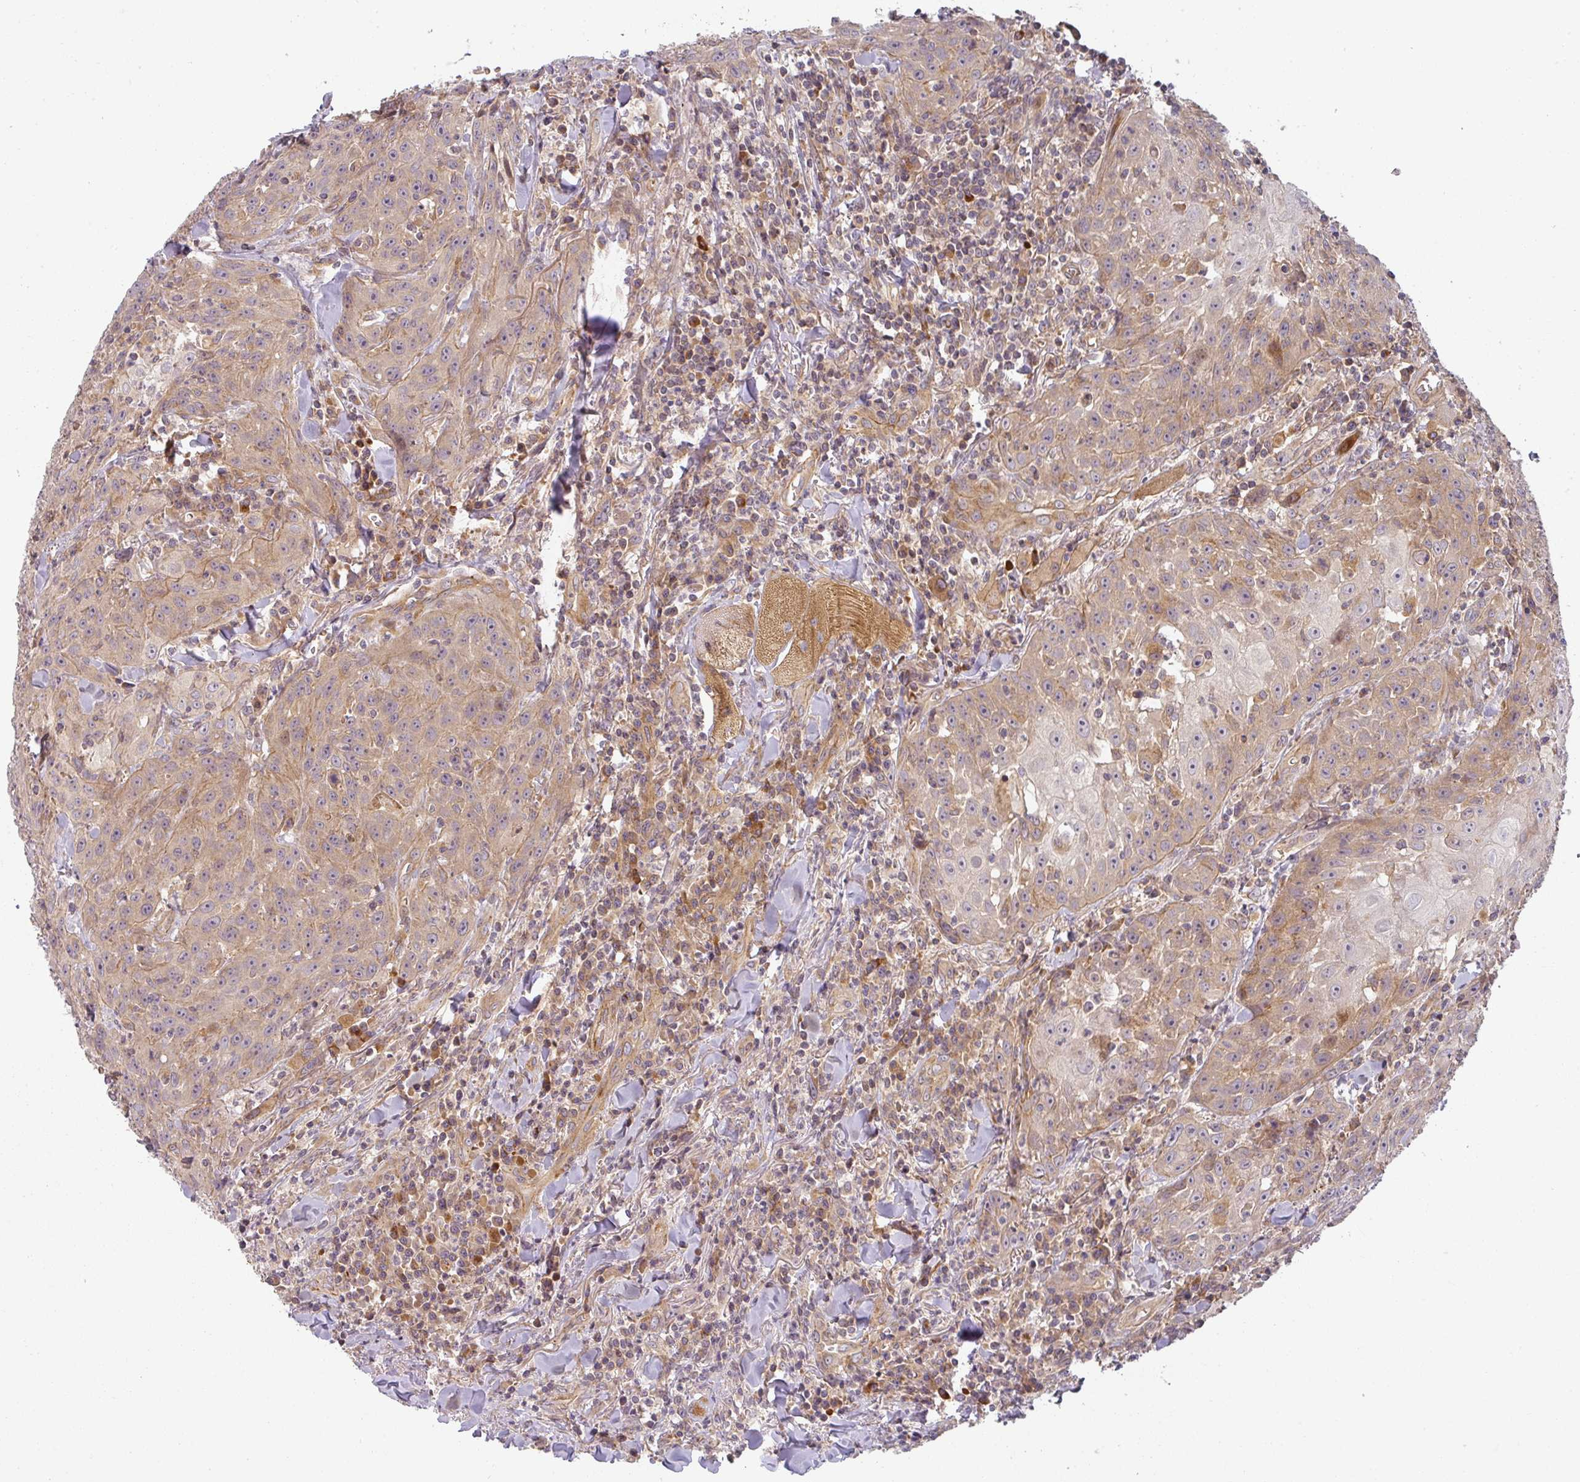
{"staining": {"intensity": "weak", "quantity": "25%-75%", "location": "cytoplasmic/membranous"}, "tissue": "head and neck cancer", "cell_type": "Tumor cells", "image_type": "cancer", "snomed": [{"axis": "morphology", "description": "Normal tissue, NOS"}, {"axis": "morphology", "description": "Squamous cell carcinoma, NOS"}, {"axis": "topography", "description": "Oral tissue"}, {"axis": "topography", "description": "Head-Neck"}], "caption": "There is low levels of weak cytoplasmic/membranous staining in tumor cells of squamous cell carcinoma (head and neck), as demonstrated by immunohistochemical staining (brown color).", "gene": "CNOT1", "patient": {"sex": "female", "age": 70}}